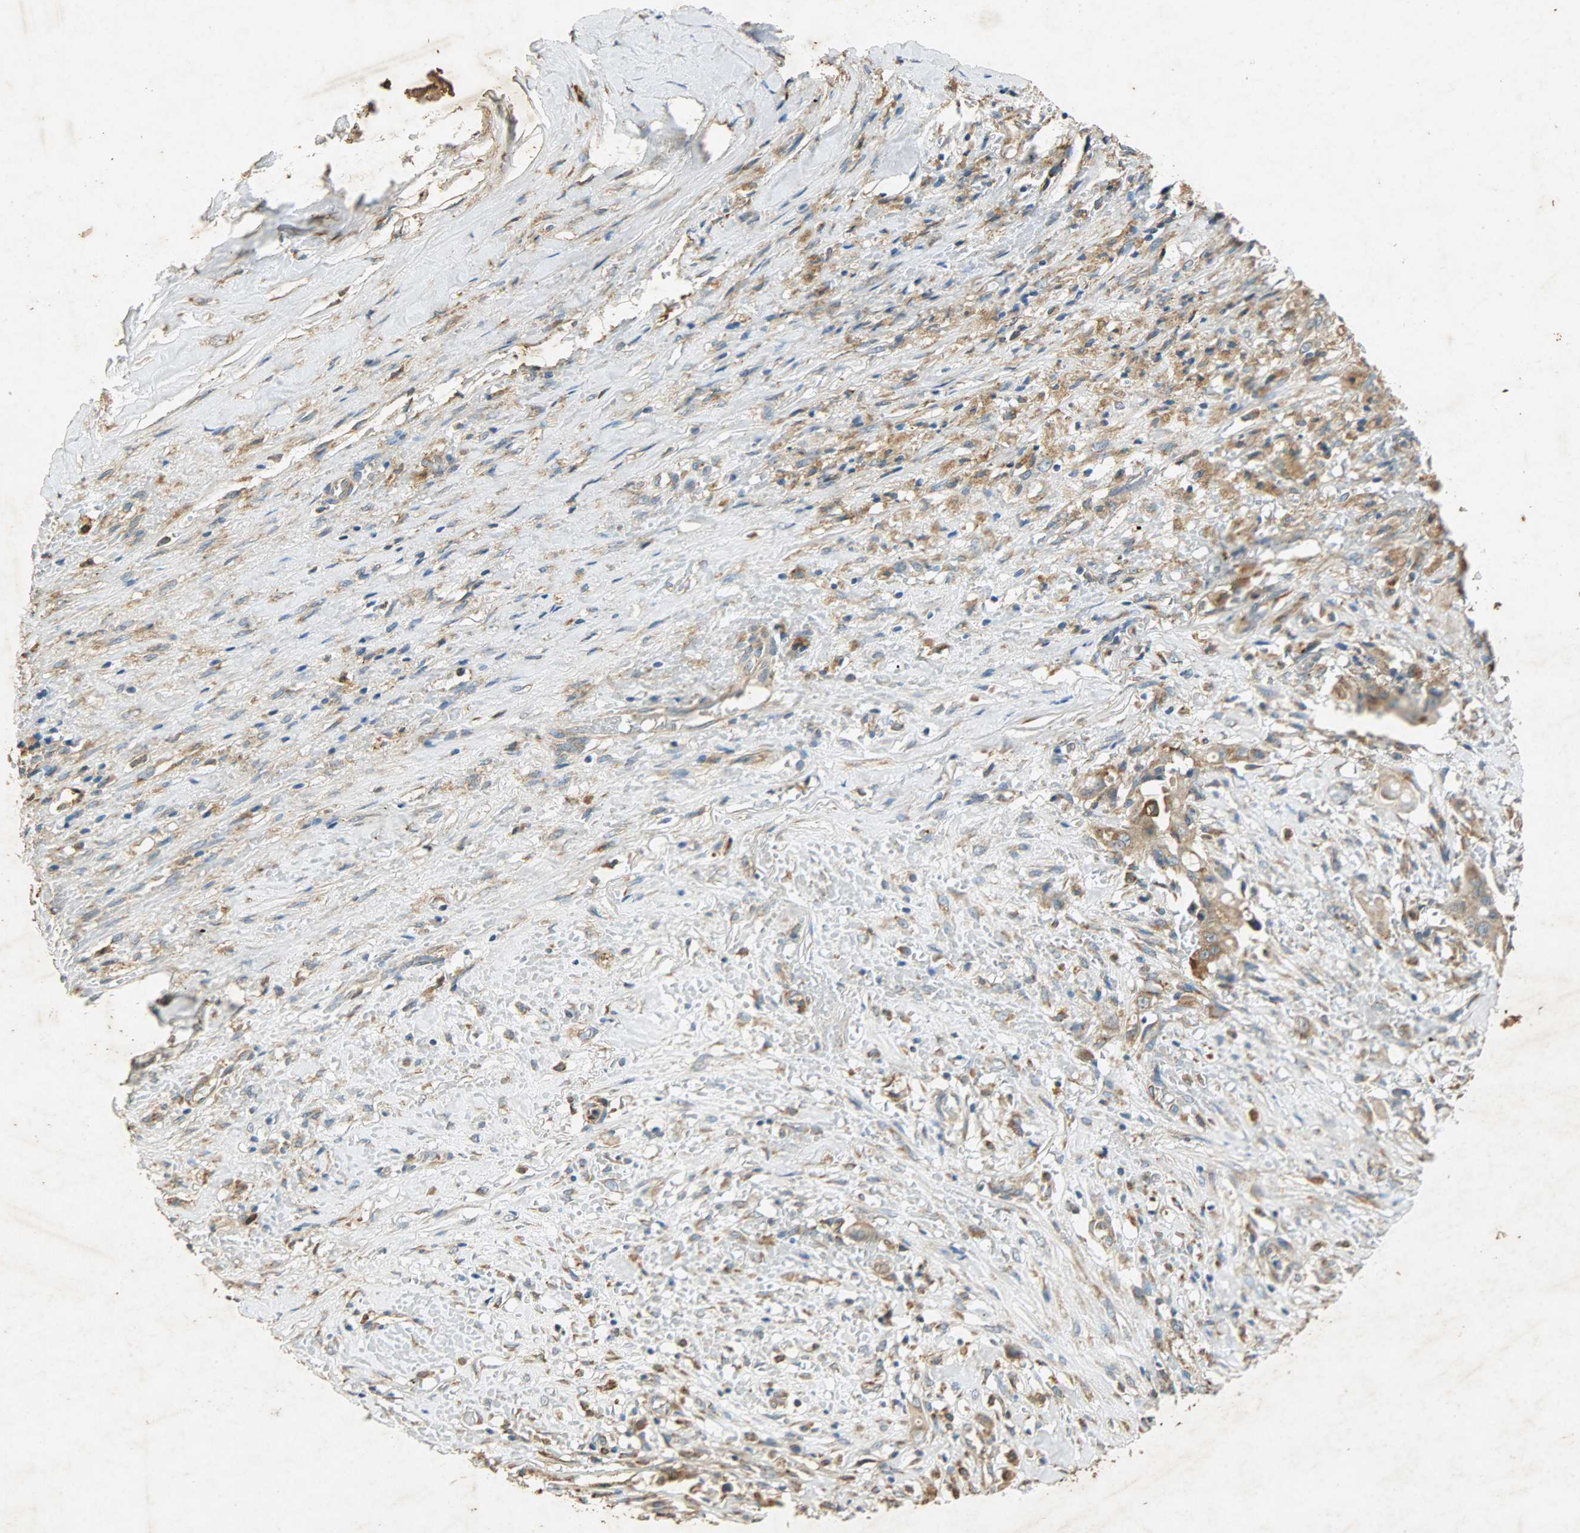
{"staining": {"intensity": "moderate", "quantity": ">75%", "location": "cytoplasmic/membranous"}, "tissue": "liver cancer", "cell_type": "Tumor cells", "image_type": "cancer", "snomed": [{"axis": "morphology", "description": "Cholangiocarcinoma"}, {"axis": "topography", "description": "Liver"}], "caption": "Human liver cholangiocarcinoma stained with a protein marker demonstrates moderate staining in tumor cells.", "gene": "HSPA5", "patient": {"sex": "female", "age": 70}}